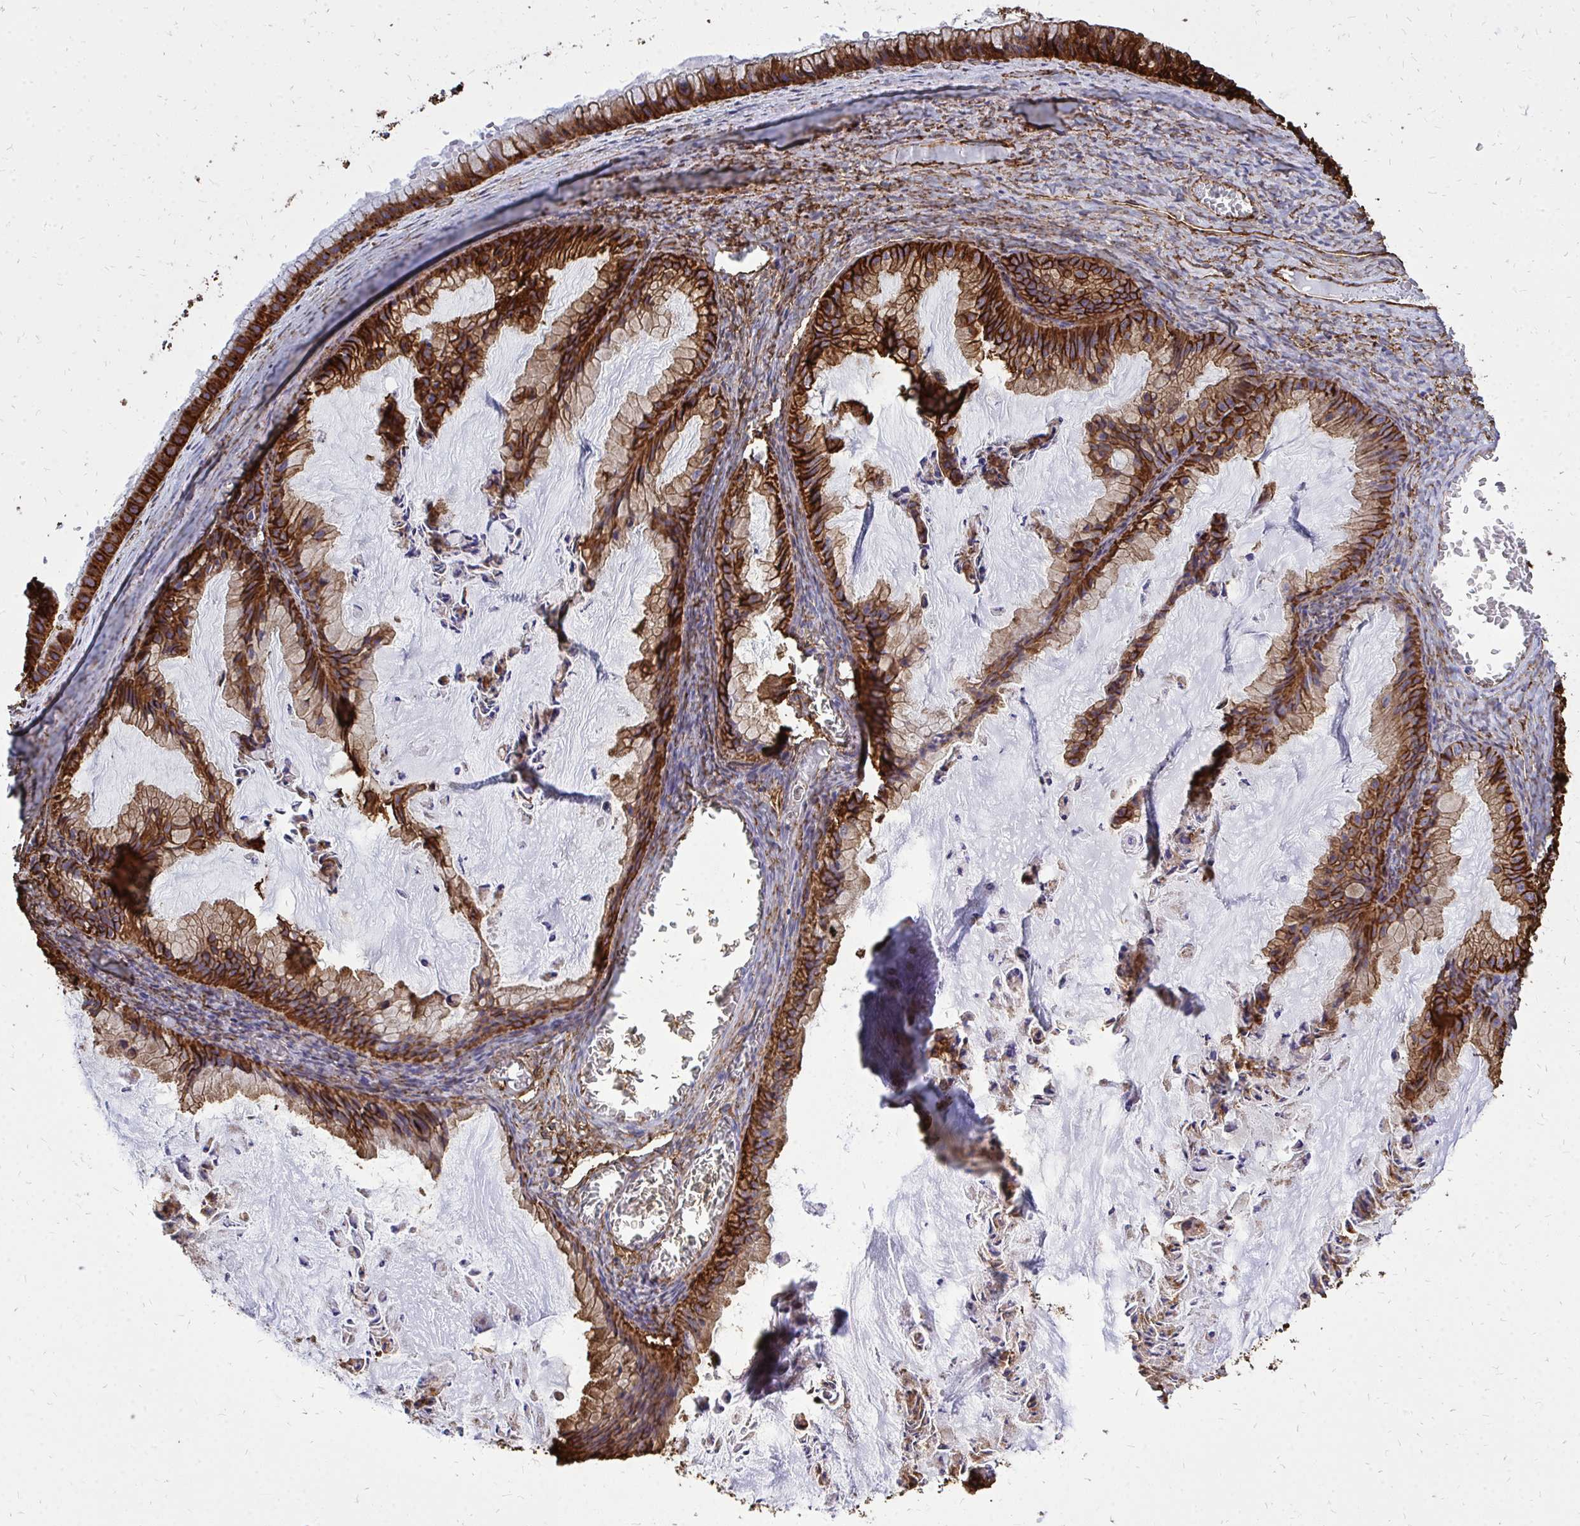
{"staining": {"intensity": "strong", "quantity": ">75%", "location": "cytoplasmic/membranous"}, "tissue": "ovarian cancer", "cell_type": "Tumor cells", "image_type": "cancer", "snomed": [{"axis": "morphology", "description": "Cystadenocarcinoma, mucinous, NOS"}, {"axis": "topography", "description": "Ovary"}], "caption": "Immunohistochemistry (DAB (3,3'-diaminobenzidine)) staining of mucinous cystadenocarcinoma (ovarian) displays strong cytoplasmic/membranous protein staining in about >75% of tumor cells.", "gene": "MARCKSL1", "patient": {"sex": "female", "age": 72}}